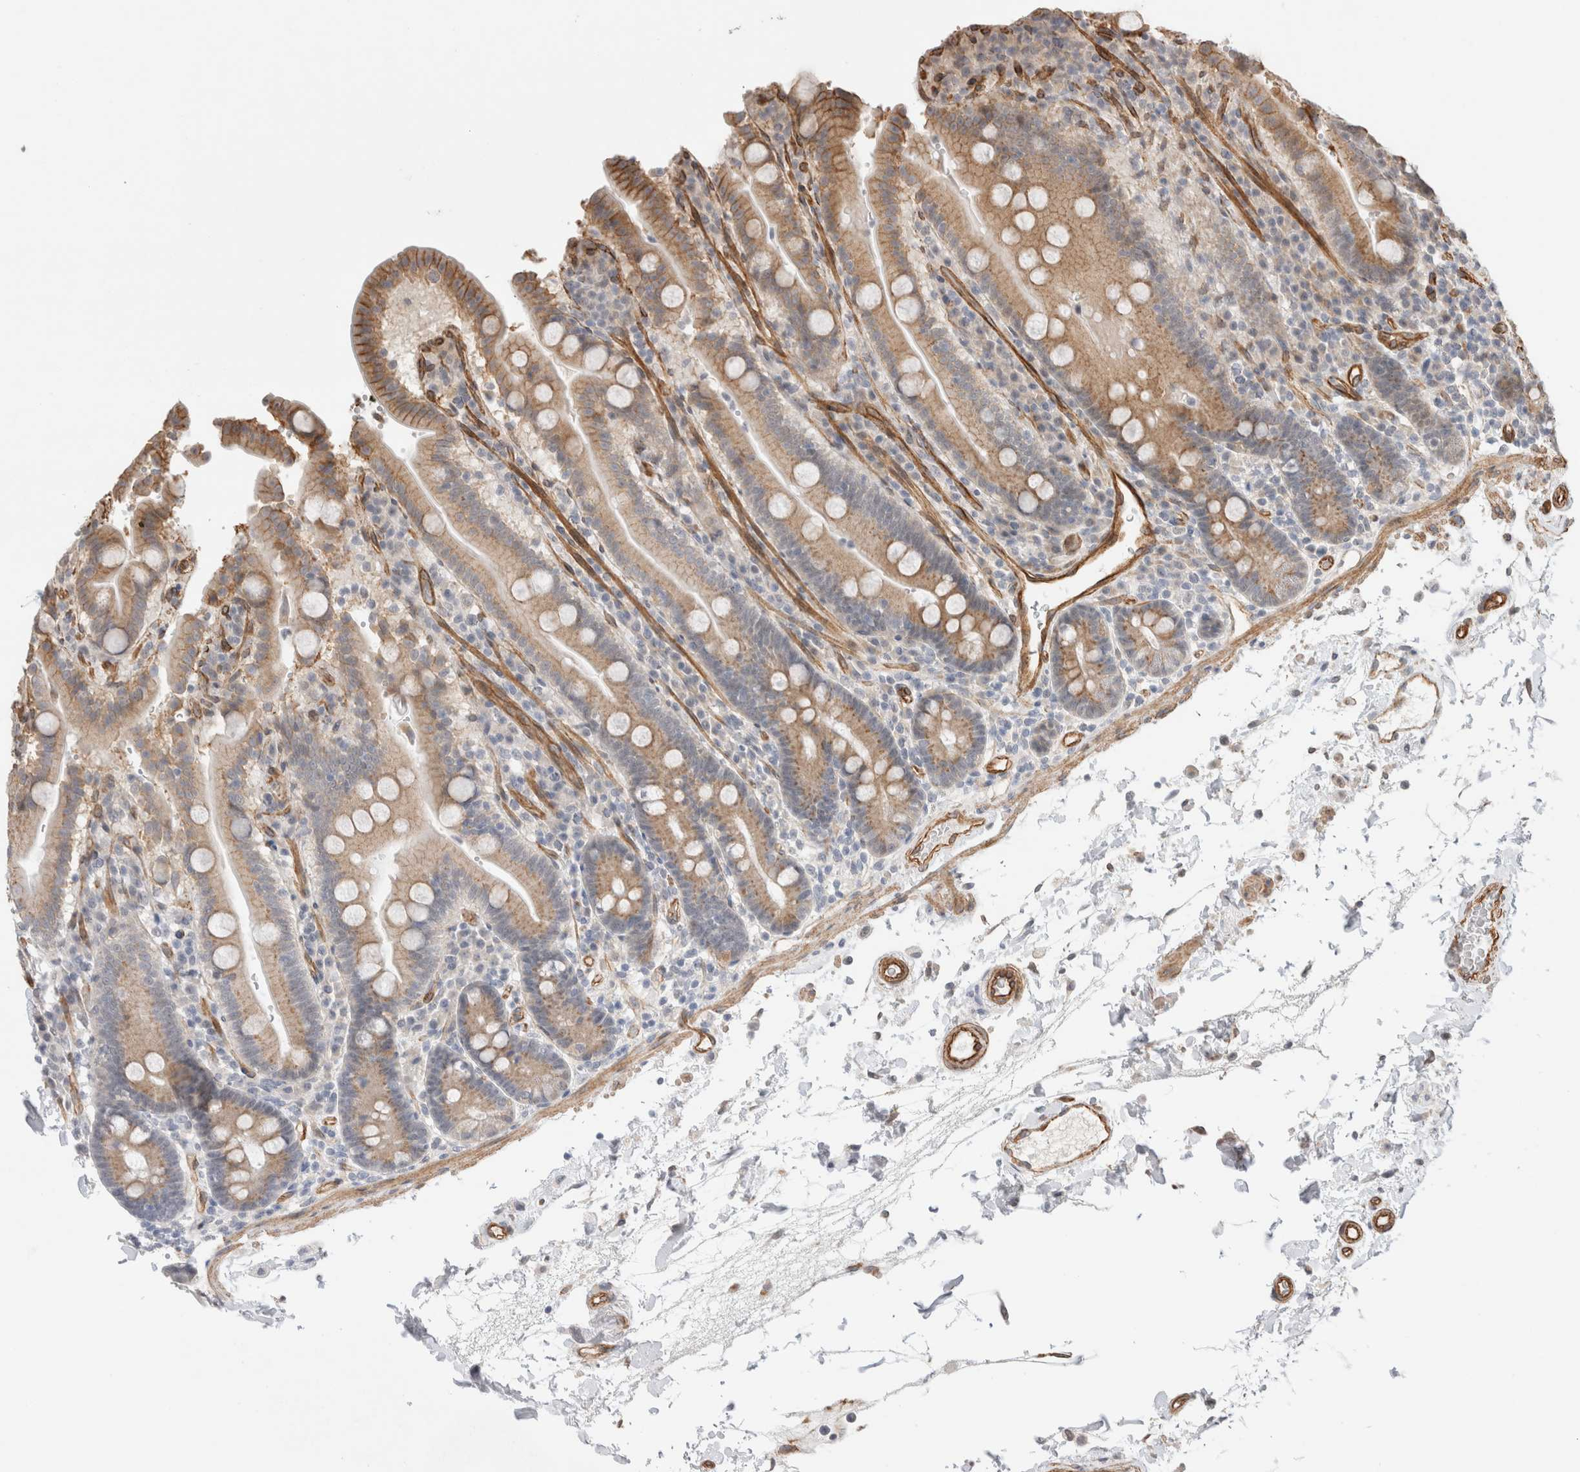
{"staining": {"intensity": "moderate", "quantity": "25%-75%", "location": "cytoplasmic/membranous"}, "tissue": "duodenum", "cell_type": "Glandular cells", "image_type": "normal", "snomed": [{"axis": "morphology", "description": "Normal tissue, NOS"}, {"axis": "topography", "description": "Small intestine, NOS"}], "caption": "Glandular cells demonstrate medium levels of moderate cytoplasmic/membranous expression in about 25%-75% of cells in benign human duodenum.", "gene": "CAAP1", "patient": {"sex": "female", "age": 71}}